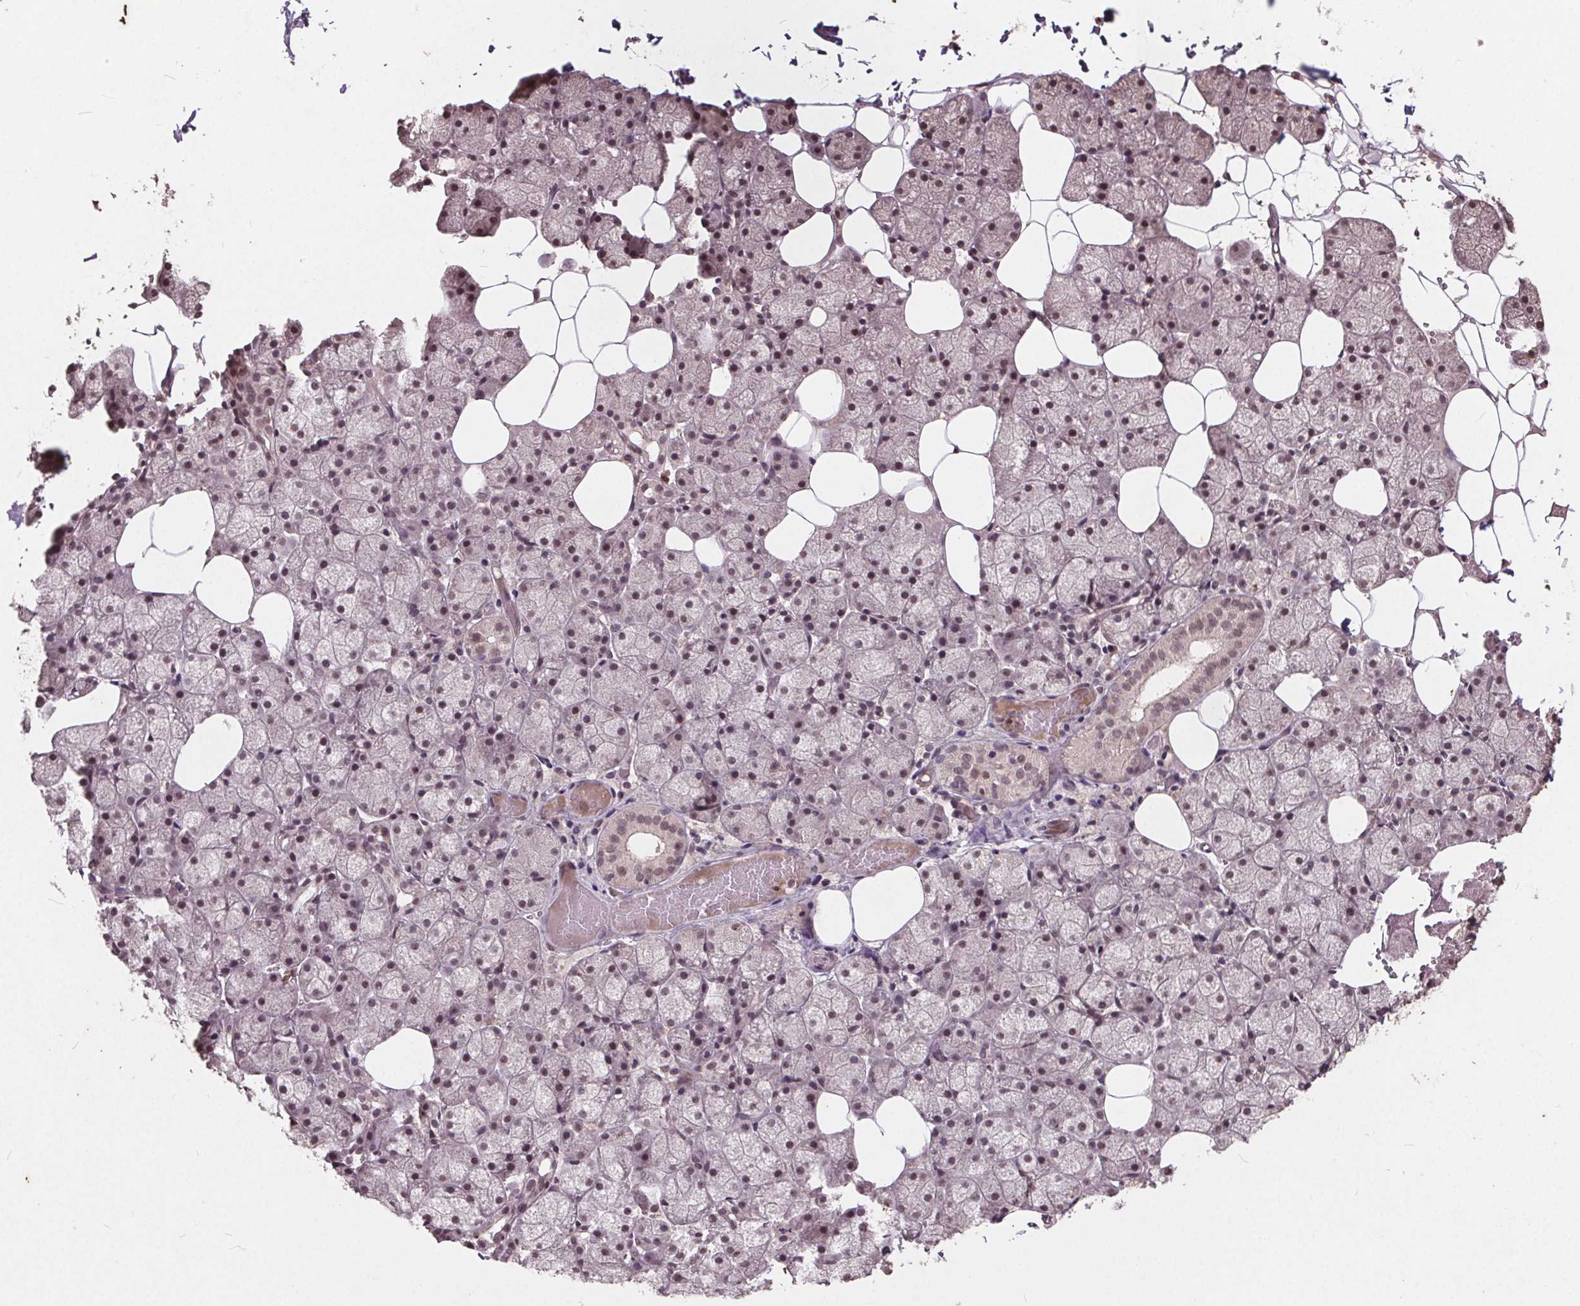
{"staining": {"intensity": "weak", "quantity": "25%-75%", "location": "nuclear"}, "tissue": "salivary gland", "cell_type": "Glandular cells", "image_type": "normal", "snomed": [{"axis": "morphology", "description": "Normal tissue, NOS"}, {"axis": "topography", "description": "Salivary gland"}], "caption": "IHC image of benign salivary gland stained for a protein (brown), which exhibits low levels of weak nuclear positivity in about 25%-75% of glandular cells.", "gene": "DNMT3B", "patient": {"sex": "male", "age": 38}}